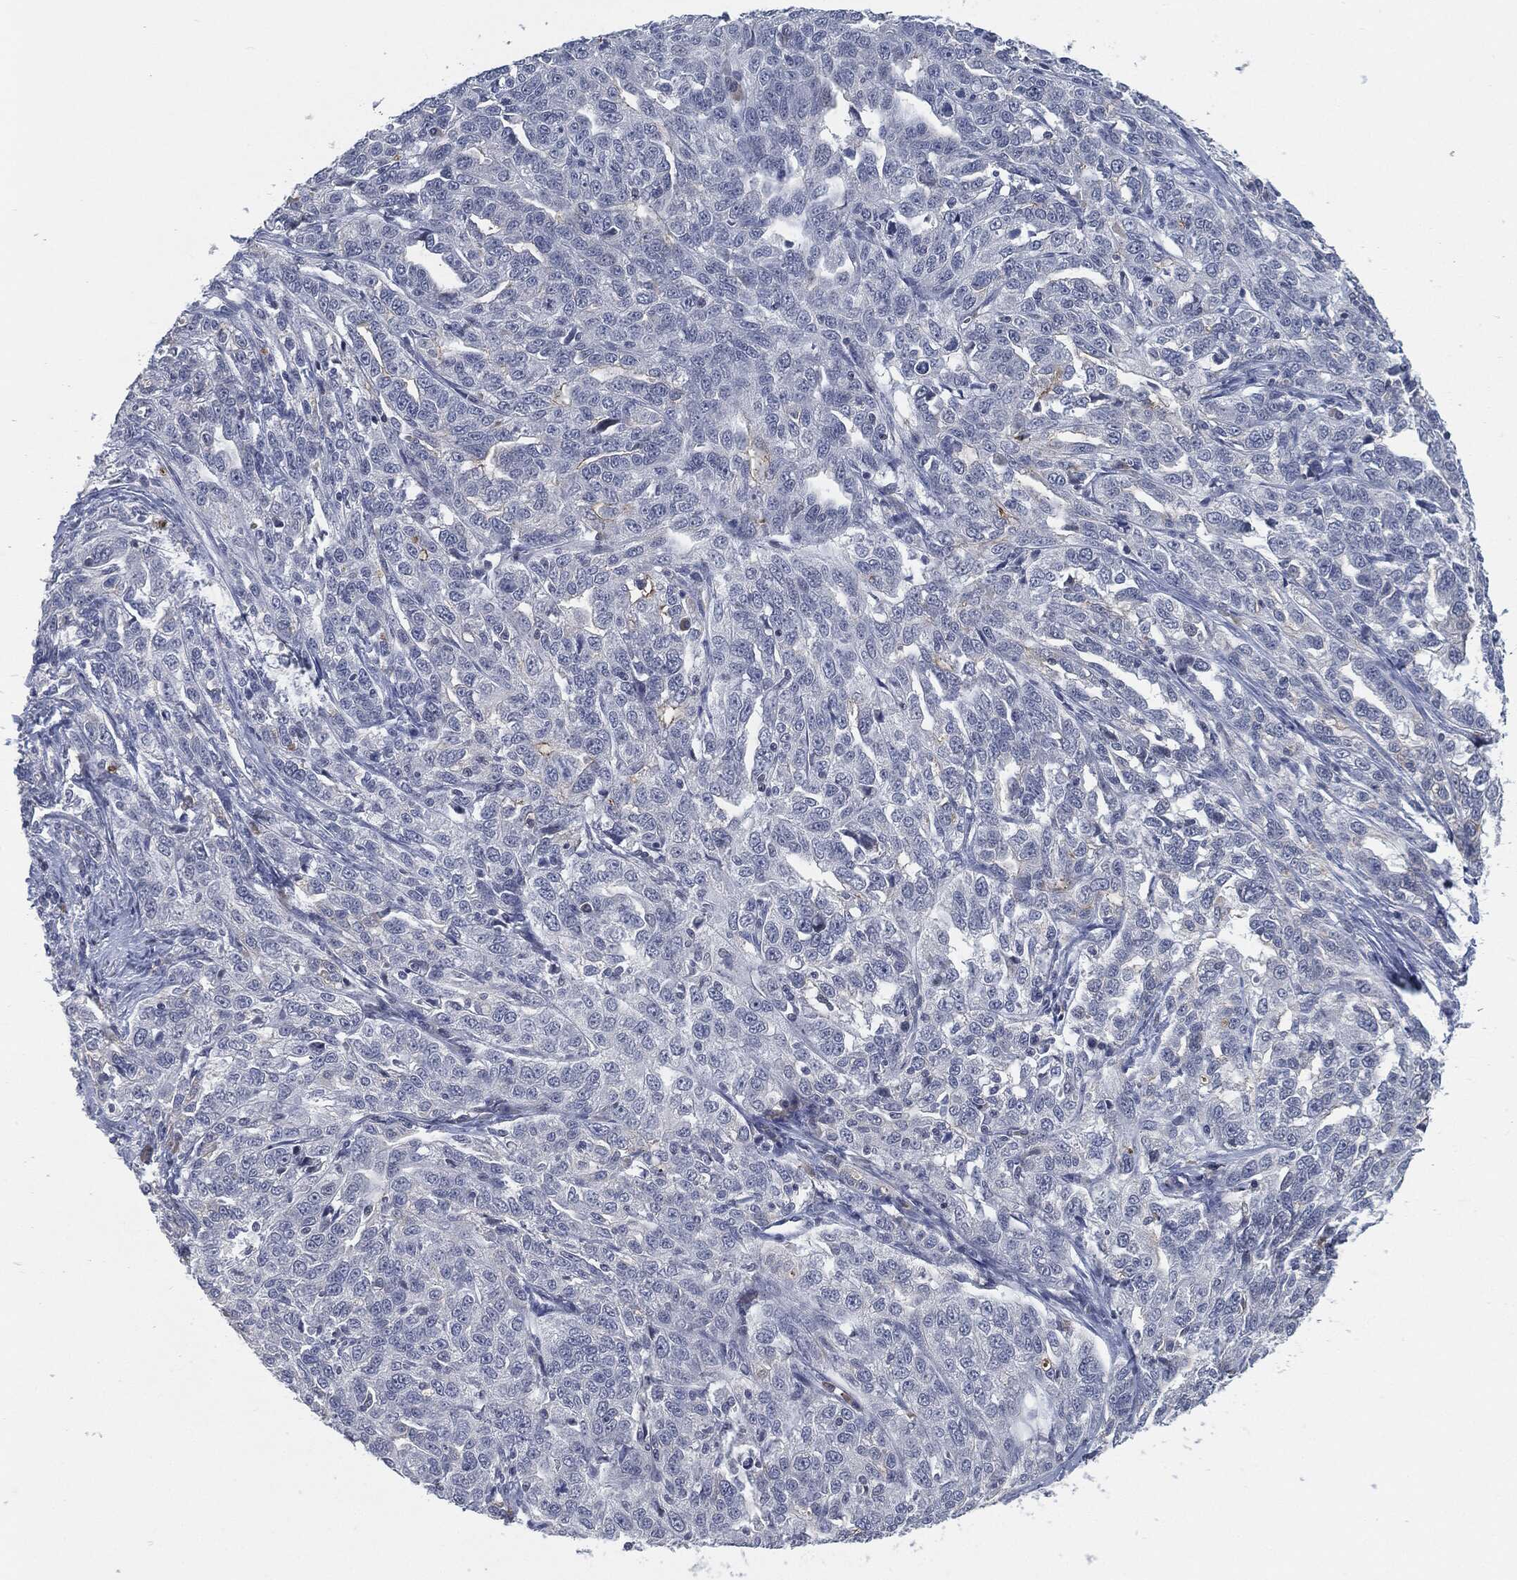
{"staining": {"intensity": "negative", "quantity": "none", "location": "none"}, "tissue": "ovarian cancer", "cell_type": "Tumor cells", "image_type": "cancer", "snomed": [{"axis": "morphology", "description": "Cystadenocarcinoma, serous, NOS"}, {"axis": "topography", "description": "Ovary"}], "caption": "The micrograph exhibits no significant staining in tumor cells of ovarian cancer (serous cystadenocarcinoma). (Brightfield microscopy of DAB (3,3'-diaminobenzidine) immunohistochemistry at high magnification).", "gene": "PROM1", "patient": {"sex": "female", "age": 71}}